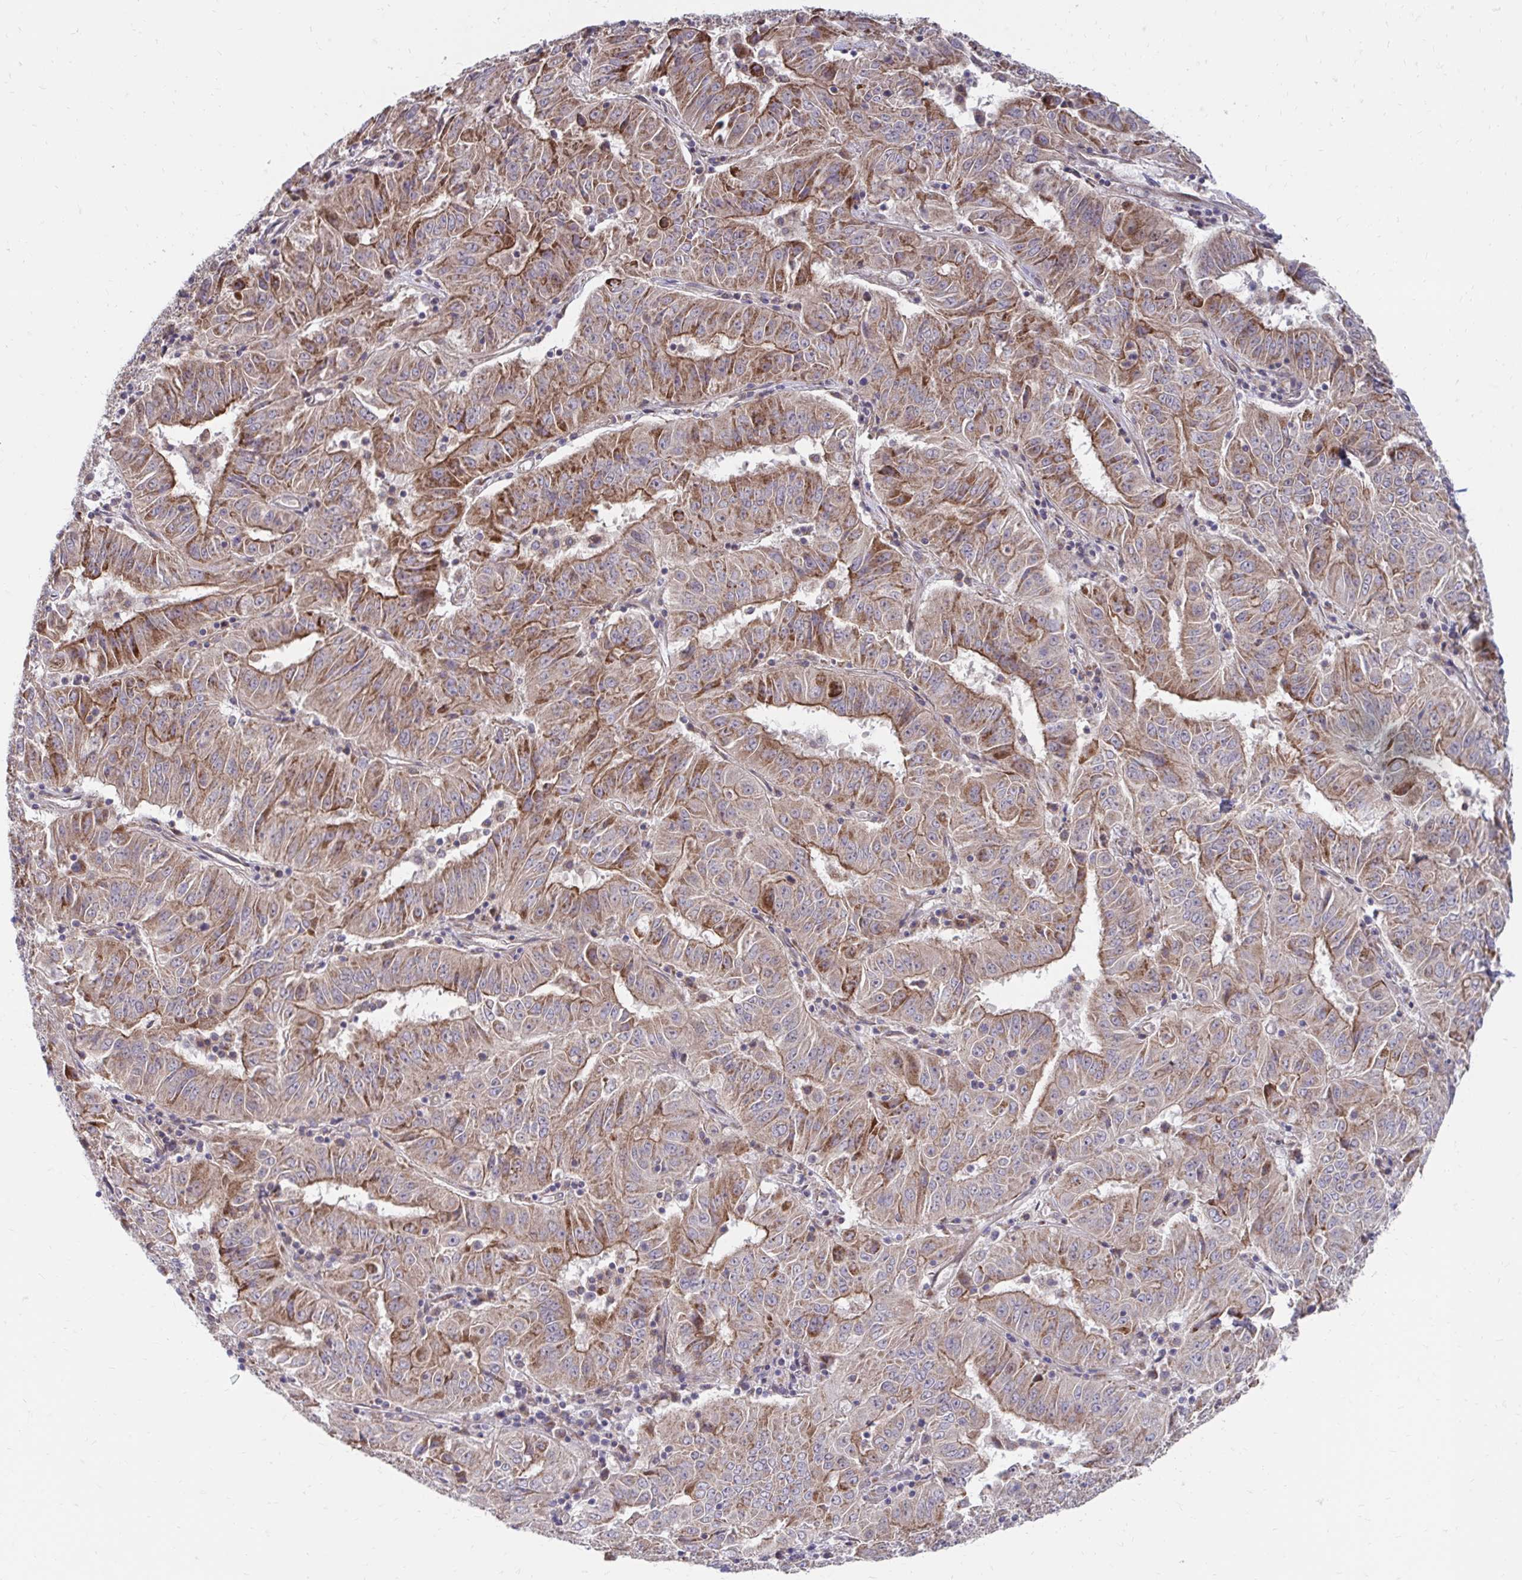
{"staining": {"intensity": "moderate", "quantity": ">75%", "location": "cytoplasmic/membranous"}, "tissue": "pancreatic cancer", "cell_type": "Tumor cells", "image_type": "cancer", "snomed": [{"axis": "morphology", "description": "Adenocarcinoma, NOS"}, {"axis": "topography", "description": "Pancreas"}], "caption": "Protein staining by immunohistochemistry (IHC) demonstrates moderate cytoplasmic/membranous staining in approximately >75% of tumor cells in pancreatic cancer (adenocarcinoma).", "gene": "ITPR2", "patient": {"sex": "male", "age": 63}}